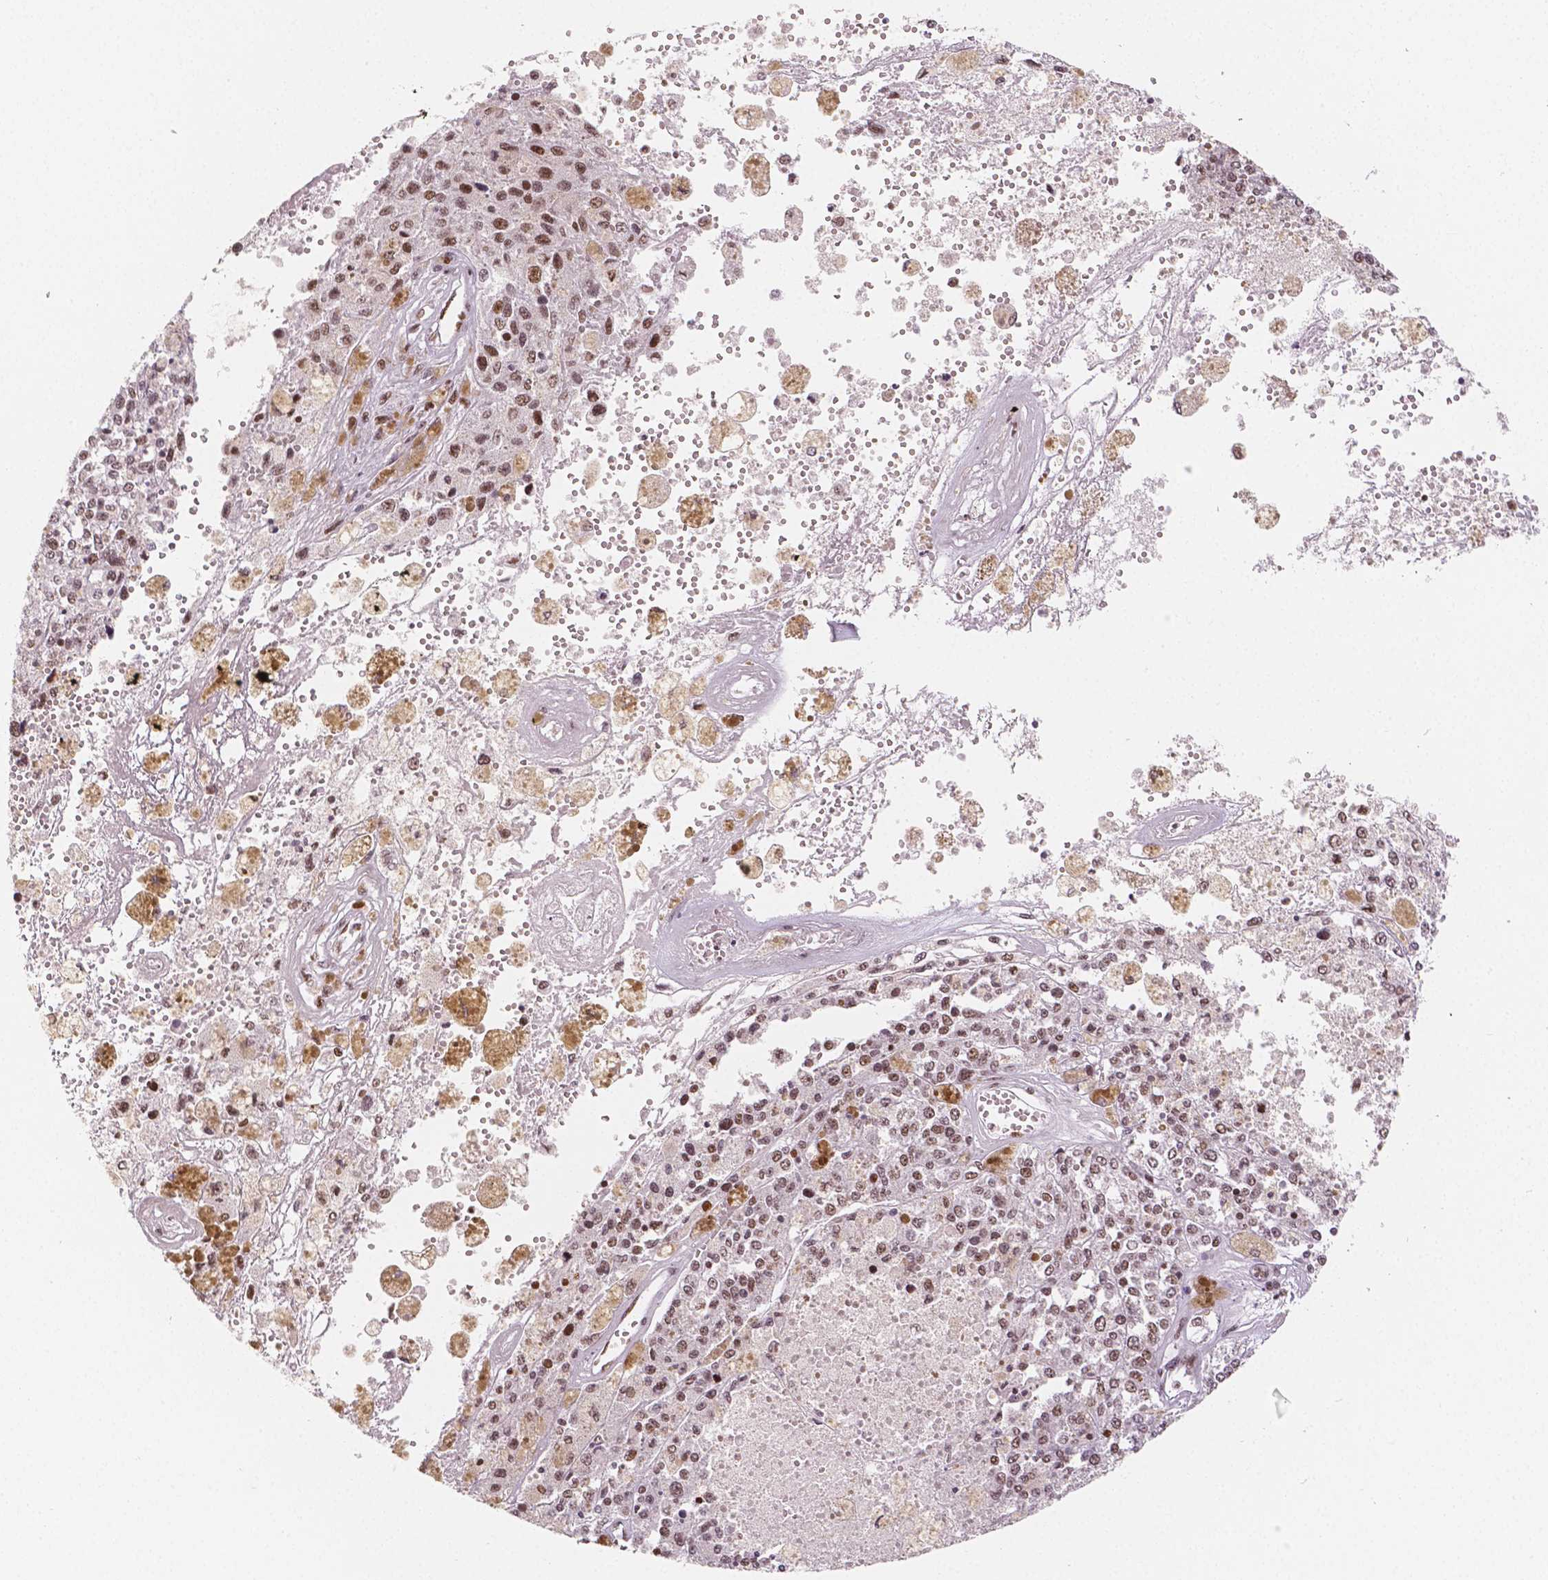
{"staining": {"intensity": "moderate", "quantity": ">75%", "location": "nuclear"}, "tissue": "melanoma", "cell_type": "Tumor cells", "image_type": "cancer", "snomed": [{"axis": "morphology", "description": "Malignant melanoma, Metastatic site"}, {"axis": "topography", "description": "Lymph node"}], "caption": "Immunohistochemistry (DAB (3,3'-diaminobenzidine)) staining of melanoma displays moderate nuclear protein staining in approximately >75% of tumor cells.", "gene": "HDAC1", "patient": {"sex": "female", "age": 64}}